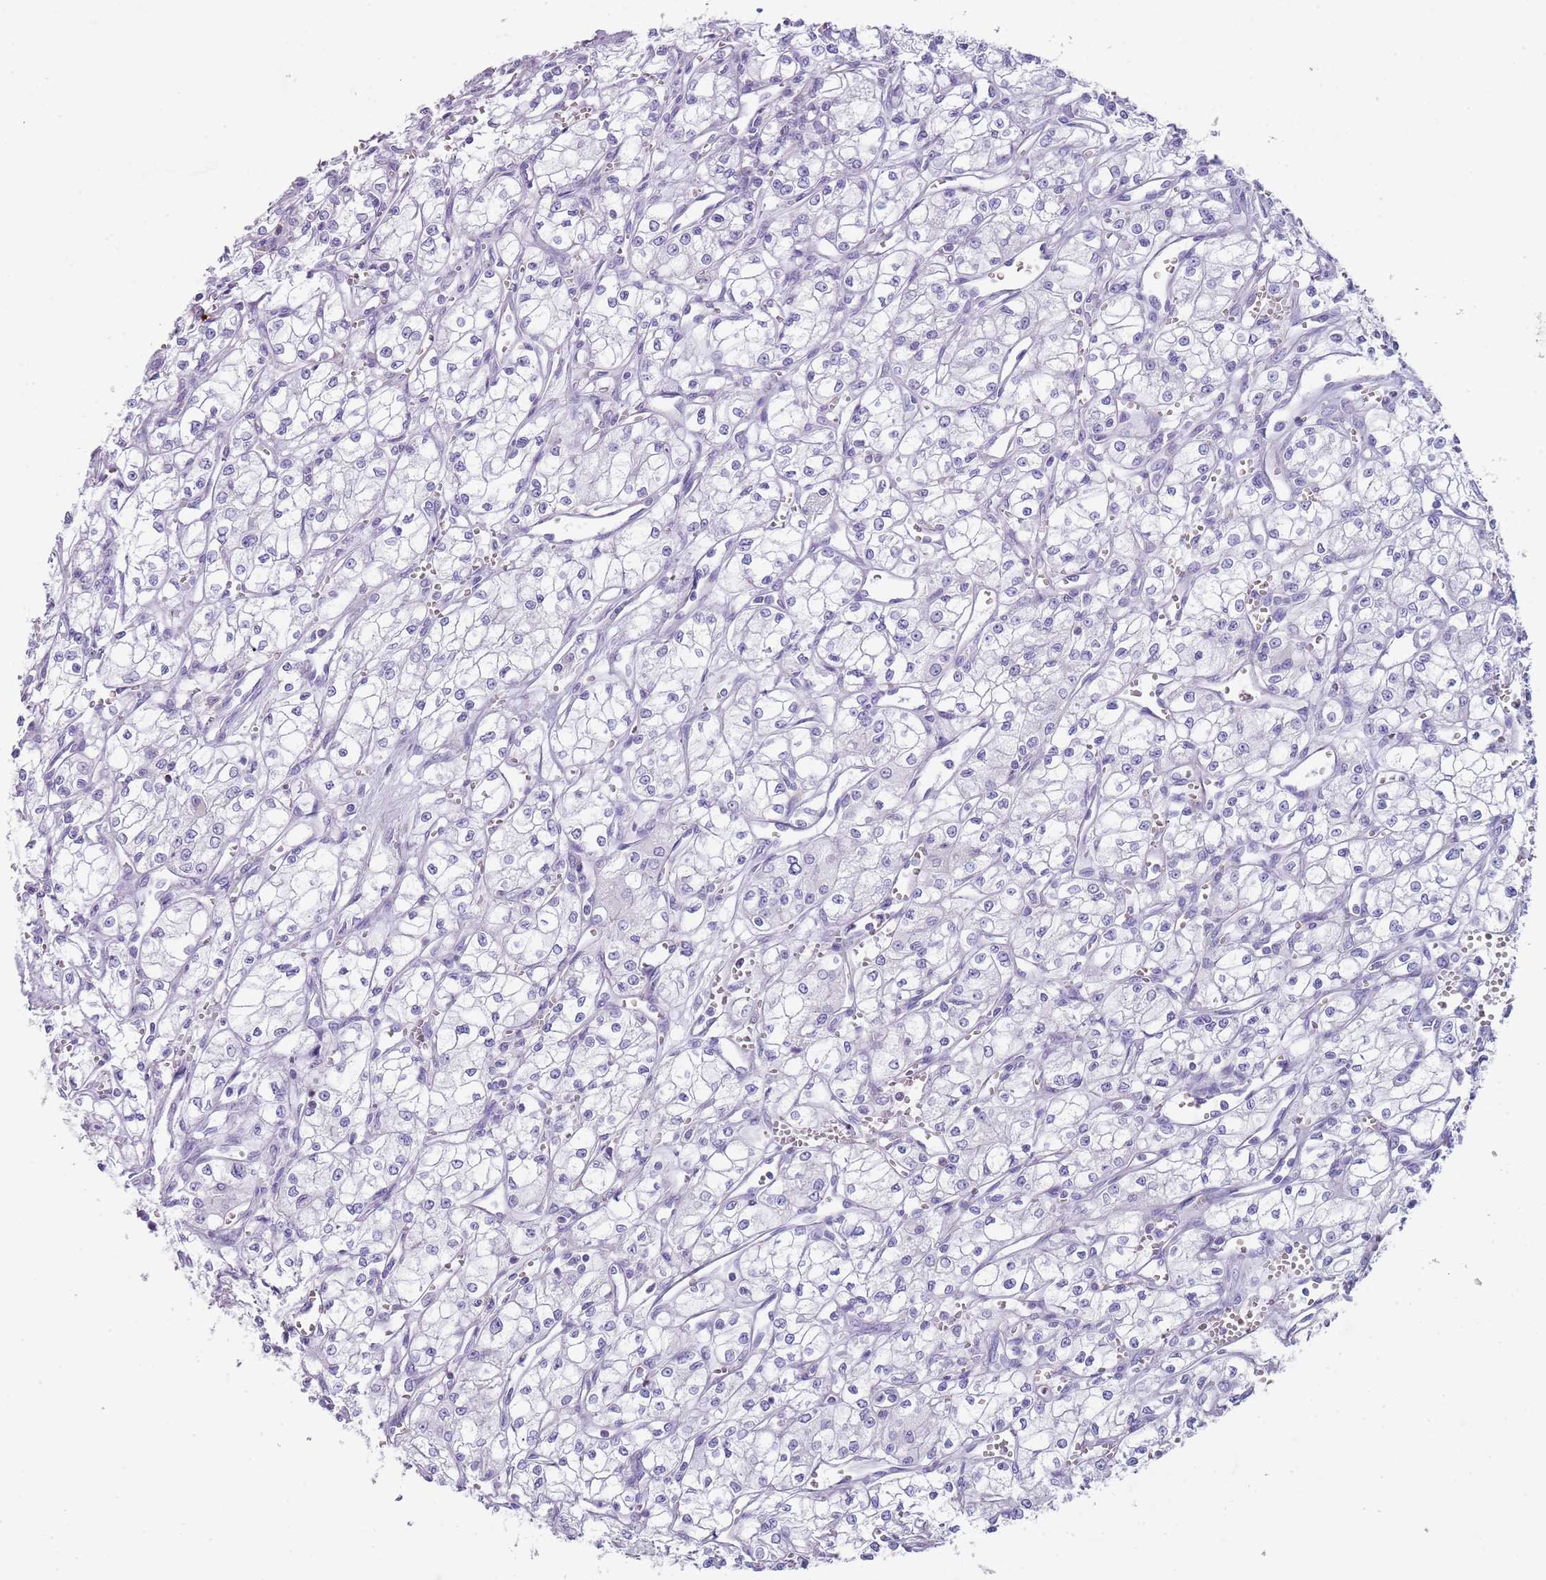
{"staining": {"intensity": "negative", "quantity": "none", "location": "none"}, "tissue": "renal cancer", "cell_type": "Tumor cells", "image_type": "cancer", "snomed": [{"axis": "morphology", "description": "Adenocarcinoma, NOS"}, {"axis": "topography", "description": "Kidney"}], "caption": "IHC of human renal cancer shows no staining in tumor cells.", "gene": "NBPF20", "patient": {"sex": "male", "age": 59}}